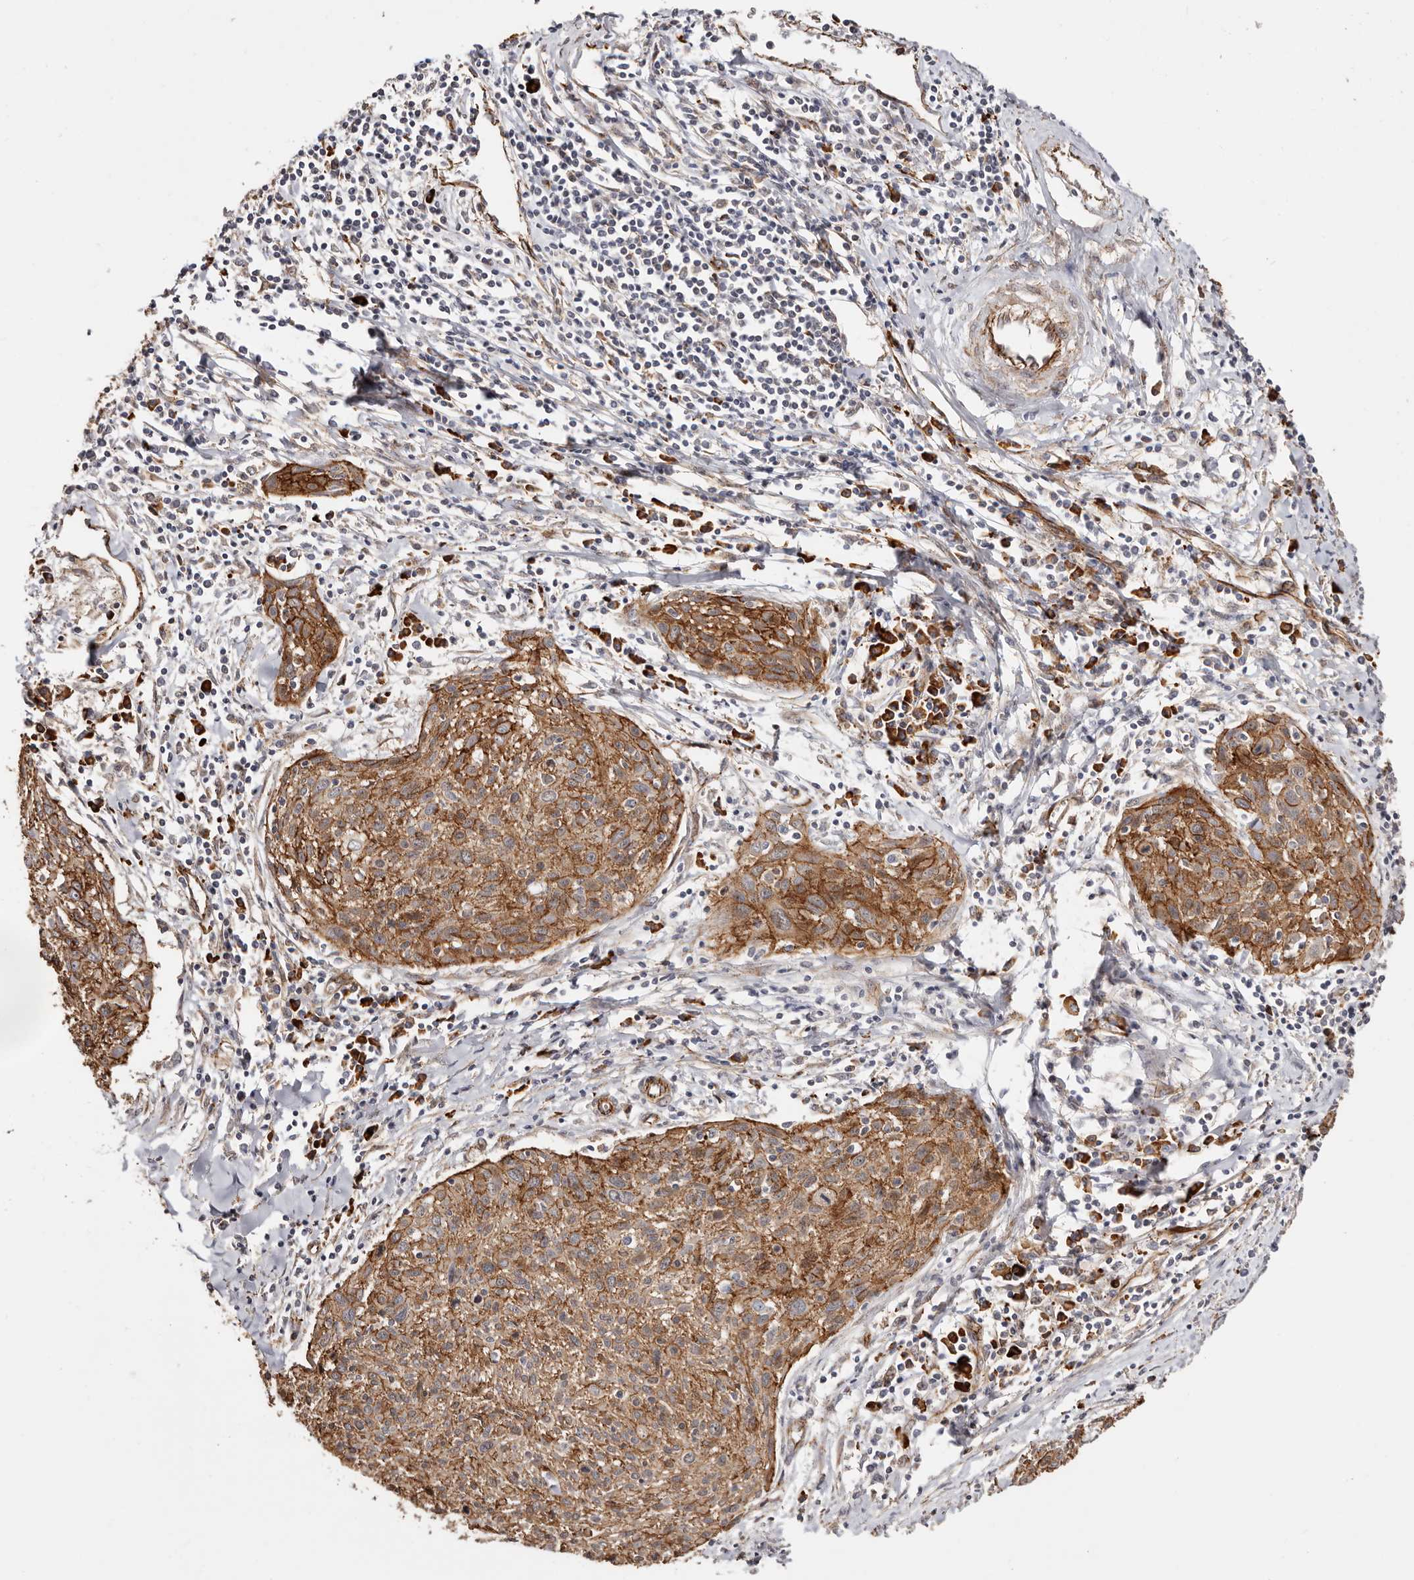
{"staining": {"intensity": "moderate", "quantity": ">75%", "location": "cytoplasmic/membranous"}, "tissue": "cervical cancer", "cell_type": "Tumor cells", "image_type": "cancer", "snomed": [{"axis": "morphology", "description": "Squamous cell carcinoma, NOS"}, {"axis": "topography", "description": "Cervix"}], "caption": "Tumor cells exhibit medium levels of moderate cytoplasmic/membranous staining in approximately >75% of cells in human squamous cell carcinoma (cervical). Immunohistochemistry (ihc) stains the protein in brown and the nuclei are stained blue.", "gene": "CTNNB1", "patient": {"sex": "female", "age": 51}}